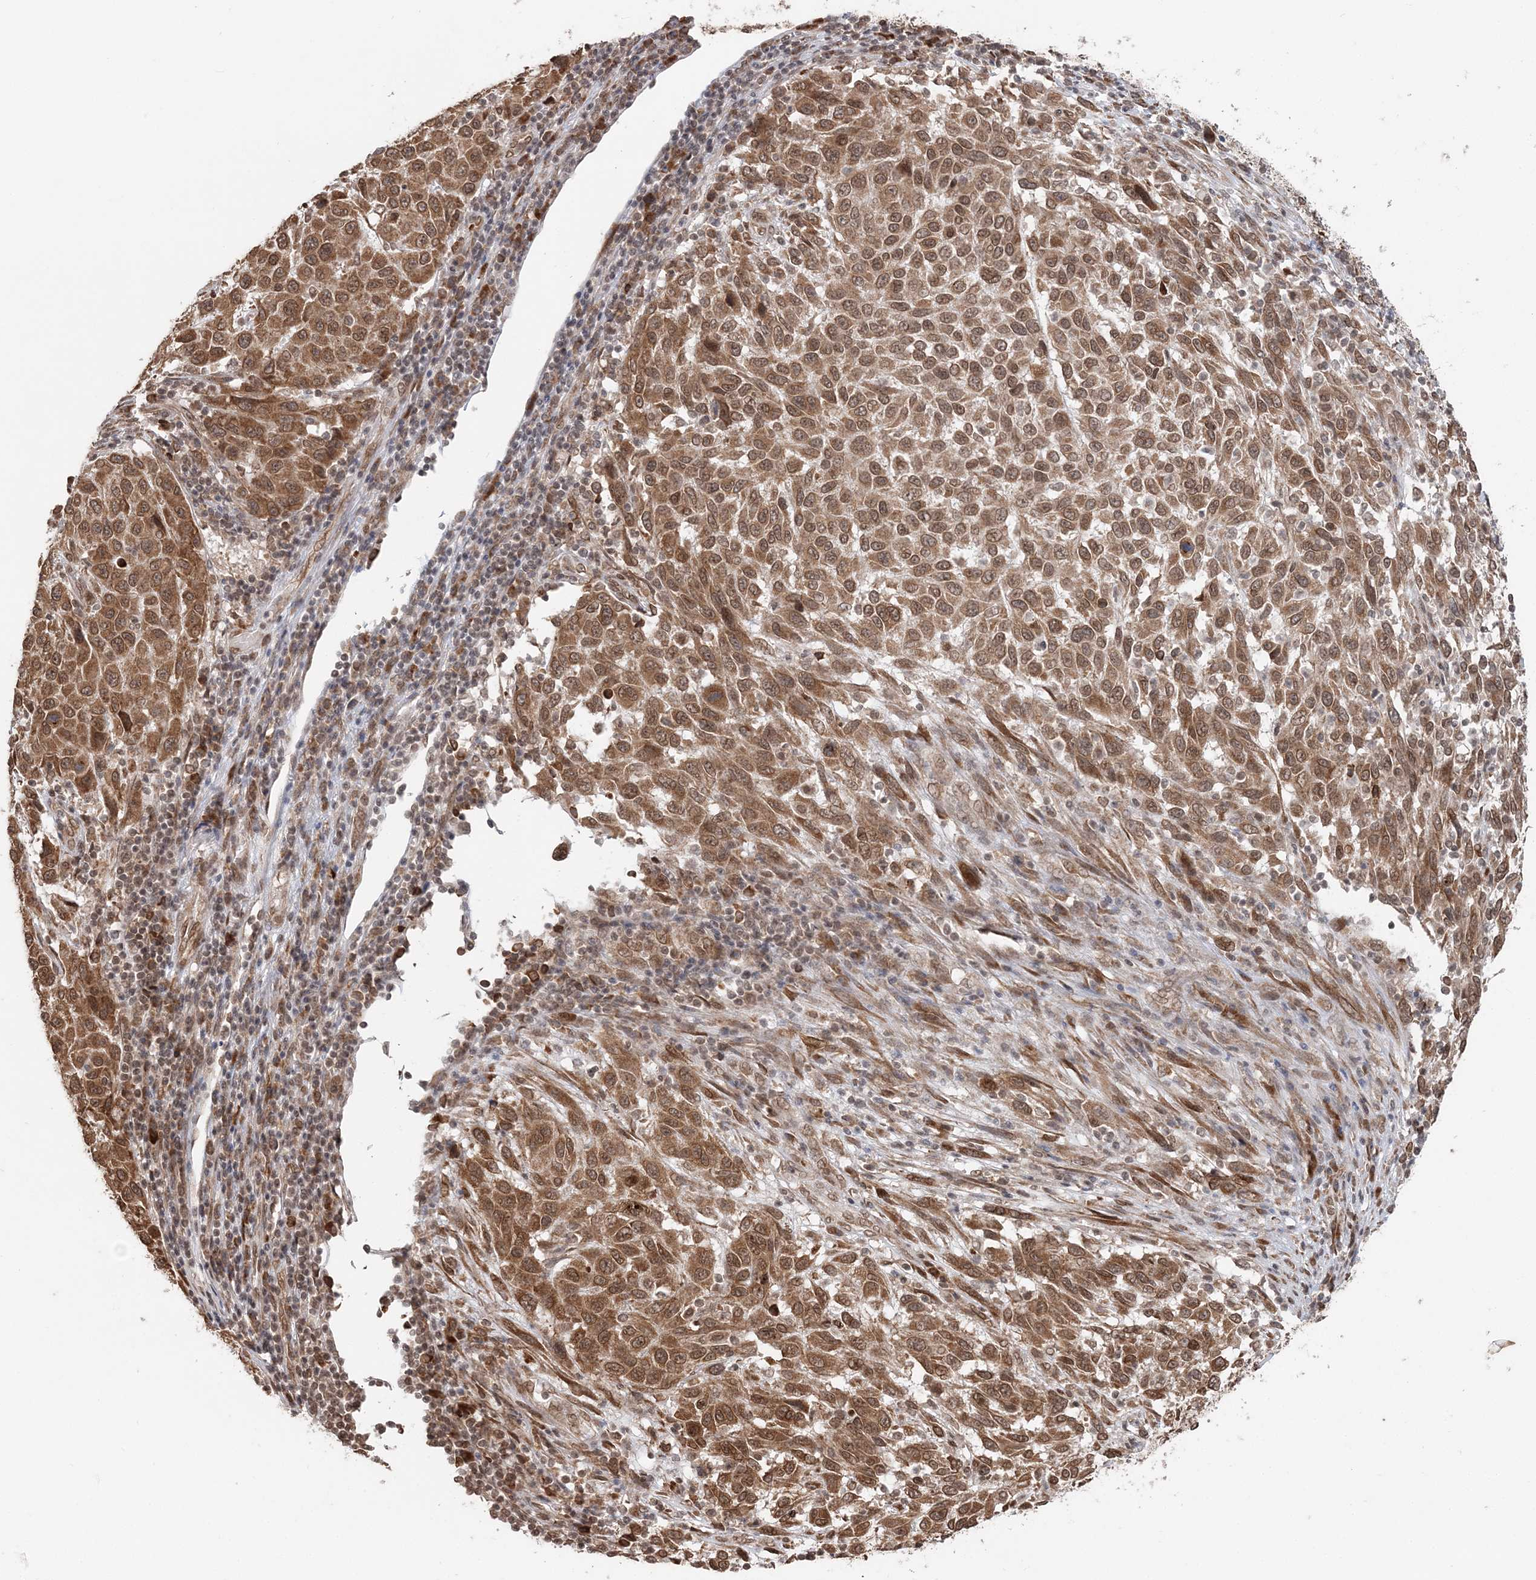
{"staining": {"intensity": "moderate", "quantity": ">75%", "location": "cytoplasmic/membranous,nuclear"}, "tissue": "melanoma", "cell_type": "Tumor cells", "image_type": "cancer", "snomed": [{"axis": "morphology", "description": "Malignant melanoma, Metastatic site"}, {"axis": "topography", "description": "Lymph node"}], "caption": "Immunohistochemical staining of melanoma exhibits medium levels of moderate cytoplasmic/membranous and nuclear protein staining in about >75% of tumor cells.", "gene": "TMED10", "patient": {"sex": "male", "age": 61}}